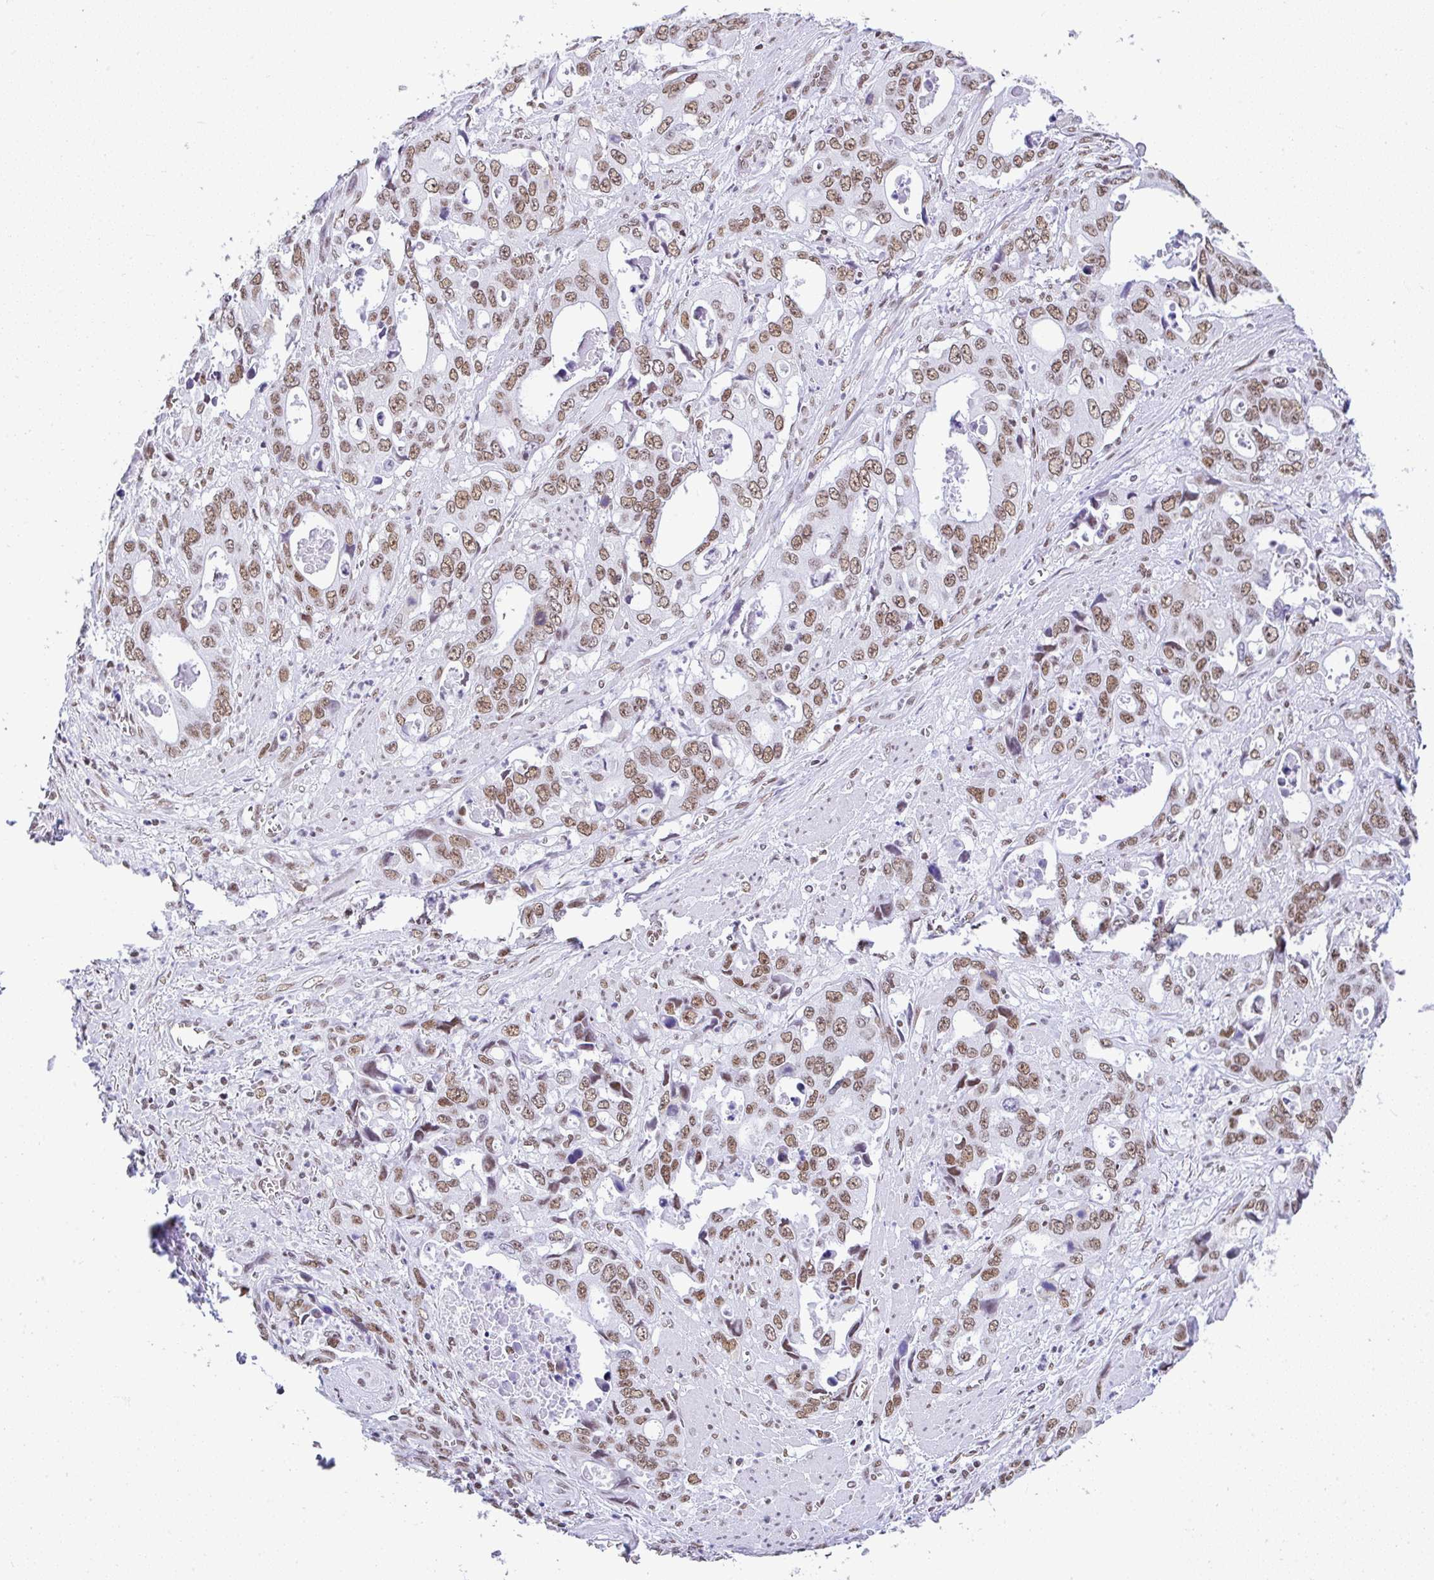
{"staining": {"intensity": "moderate", "quantity": ">75%", "location": "nuclear"}, "tissue": "stomach cancer", "cell_type": "Tumor cells", "image_type": "cancer", "snomed": [{"axis": "morphology", "description": "Adenocarcinoma, NOS"}, {"axis": "topography", "description": "Stomach, upper"}], "caption": "Immunohistochemistry (IHC) staining of stomach cancer (adenocarcinoma), which displays medium levels of moderate nuclear expression in approximately >75% of tumor cells indicating moderate nuclear protein expression. The staining was performed using DAB (brown) for protein detection and nuclei were counterstained in hematoxylin (blue).", "gene": "DDX52", "patient": {"sex": "male", "age": 74}}